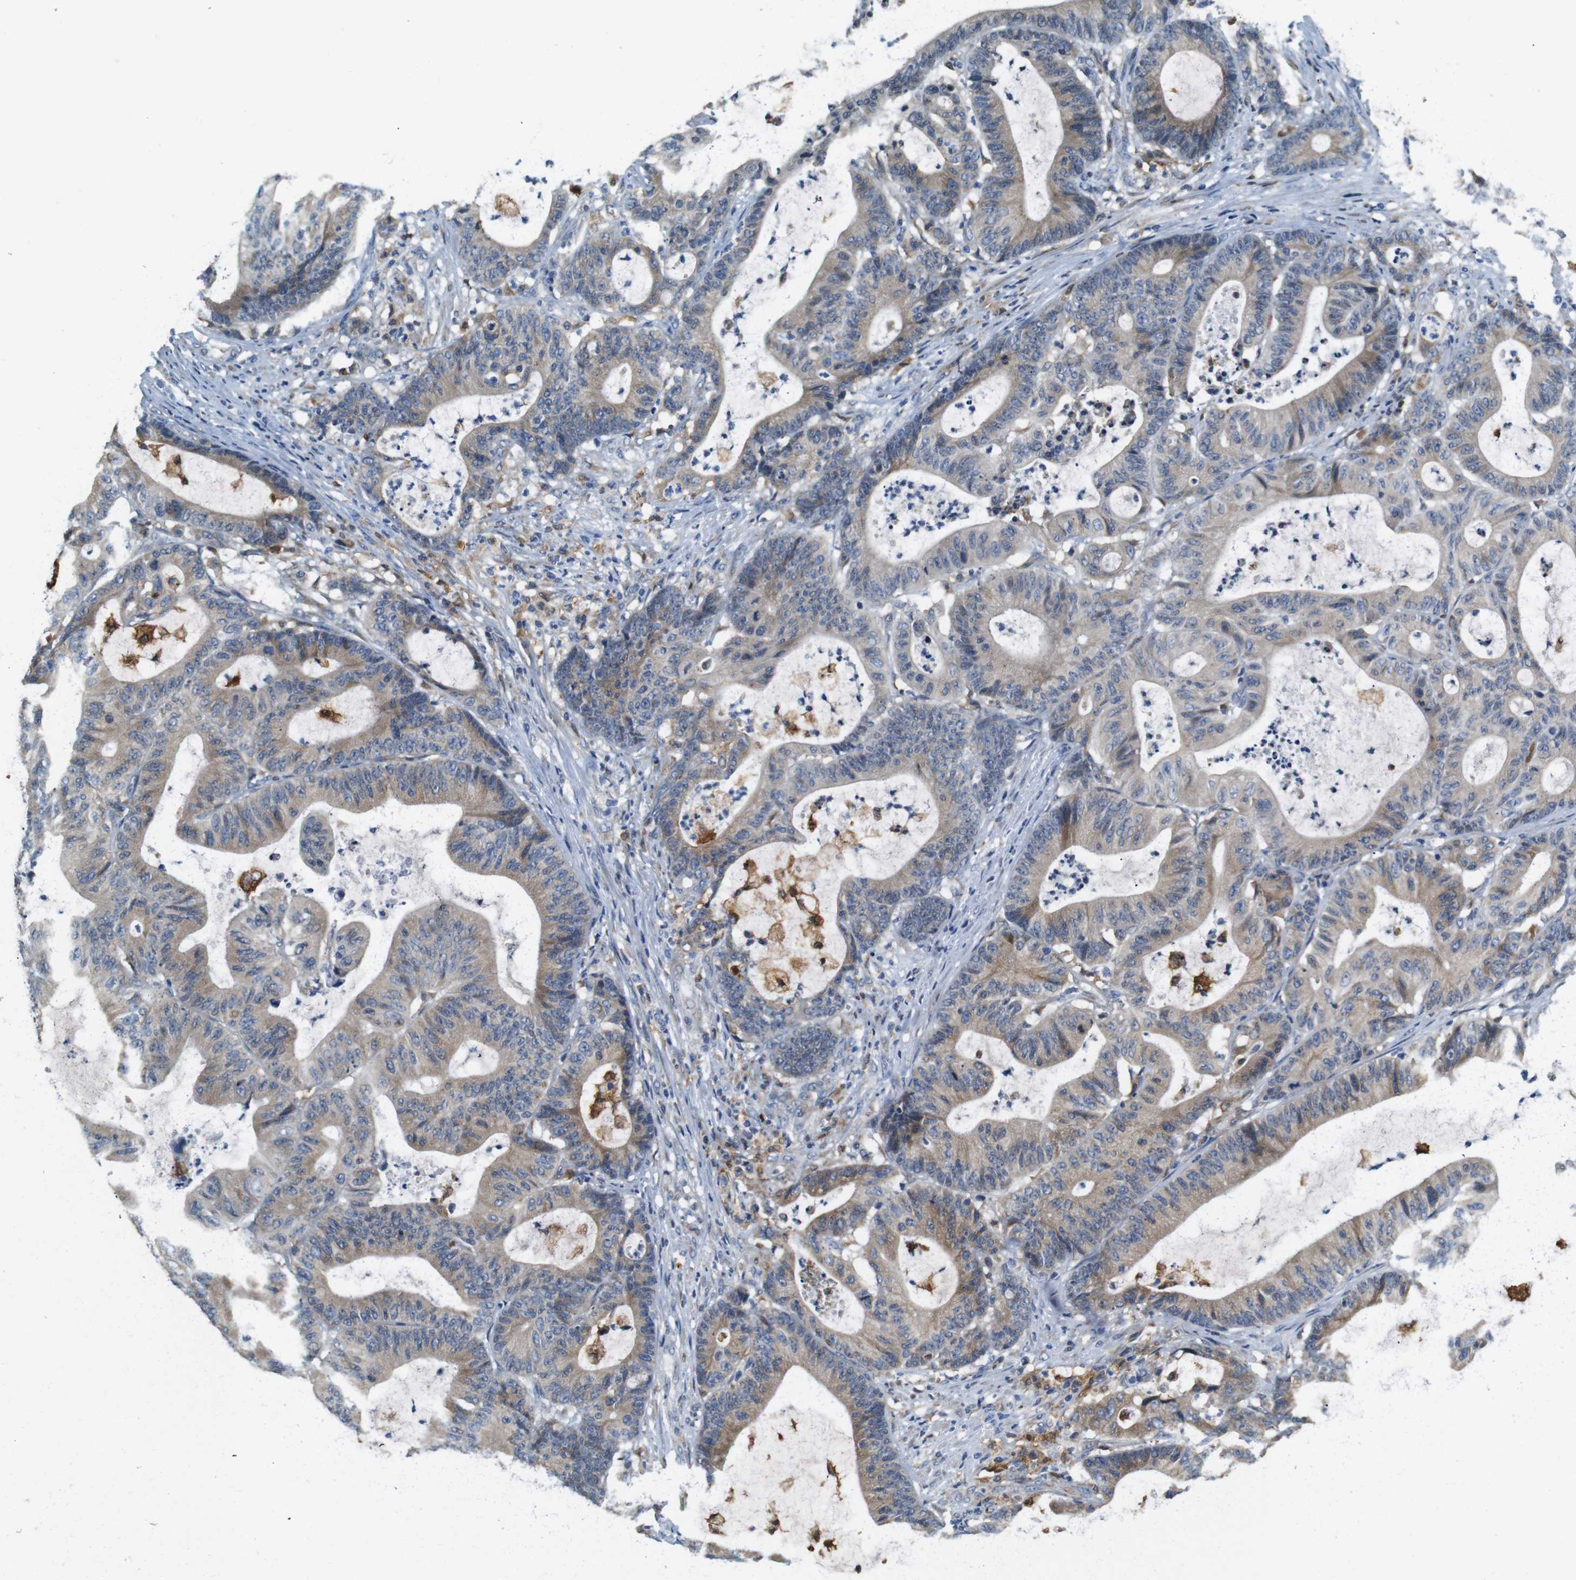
{"staining": {"intensity": "weak", "quantity": ">75%", "location": "cytoplasmic/membranous"}, "tissue": "colorectal cancer", "cell_type": "Tumor cells", "image_type": "cancer", "snomed": [{"axis": "morphology", "description": "Adenocarcinoma, NOS"}, {"axis": "topography", "description": "Colon"}], "caption": "This image demonstrates immunohistochemistry staining of human colorectal adenocarcinoma, with low weak cytoplasmic/membranous positivity in approximately >75% of tumor cells.", "gene": "NEBL", "patient": {"sex": "female", "age": 84}}